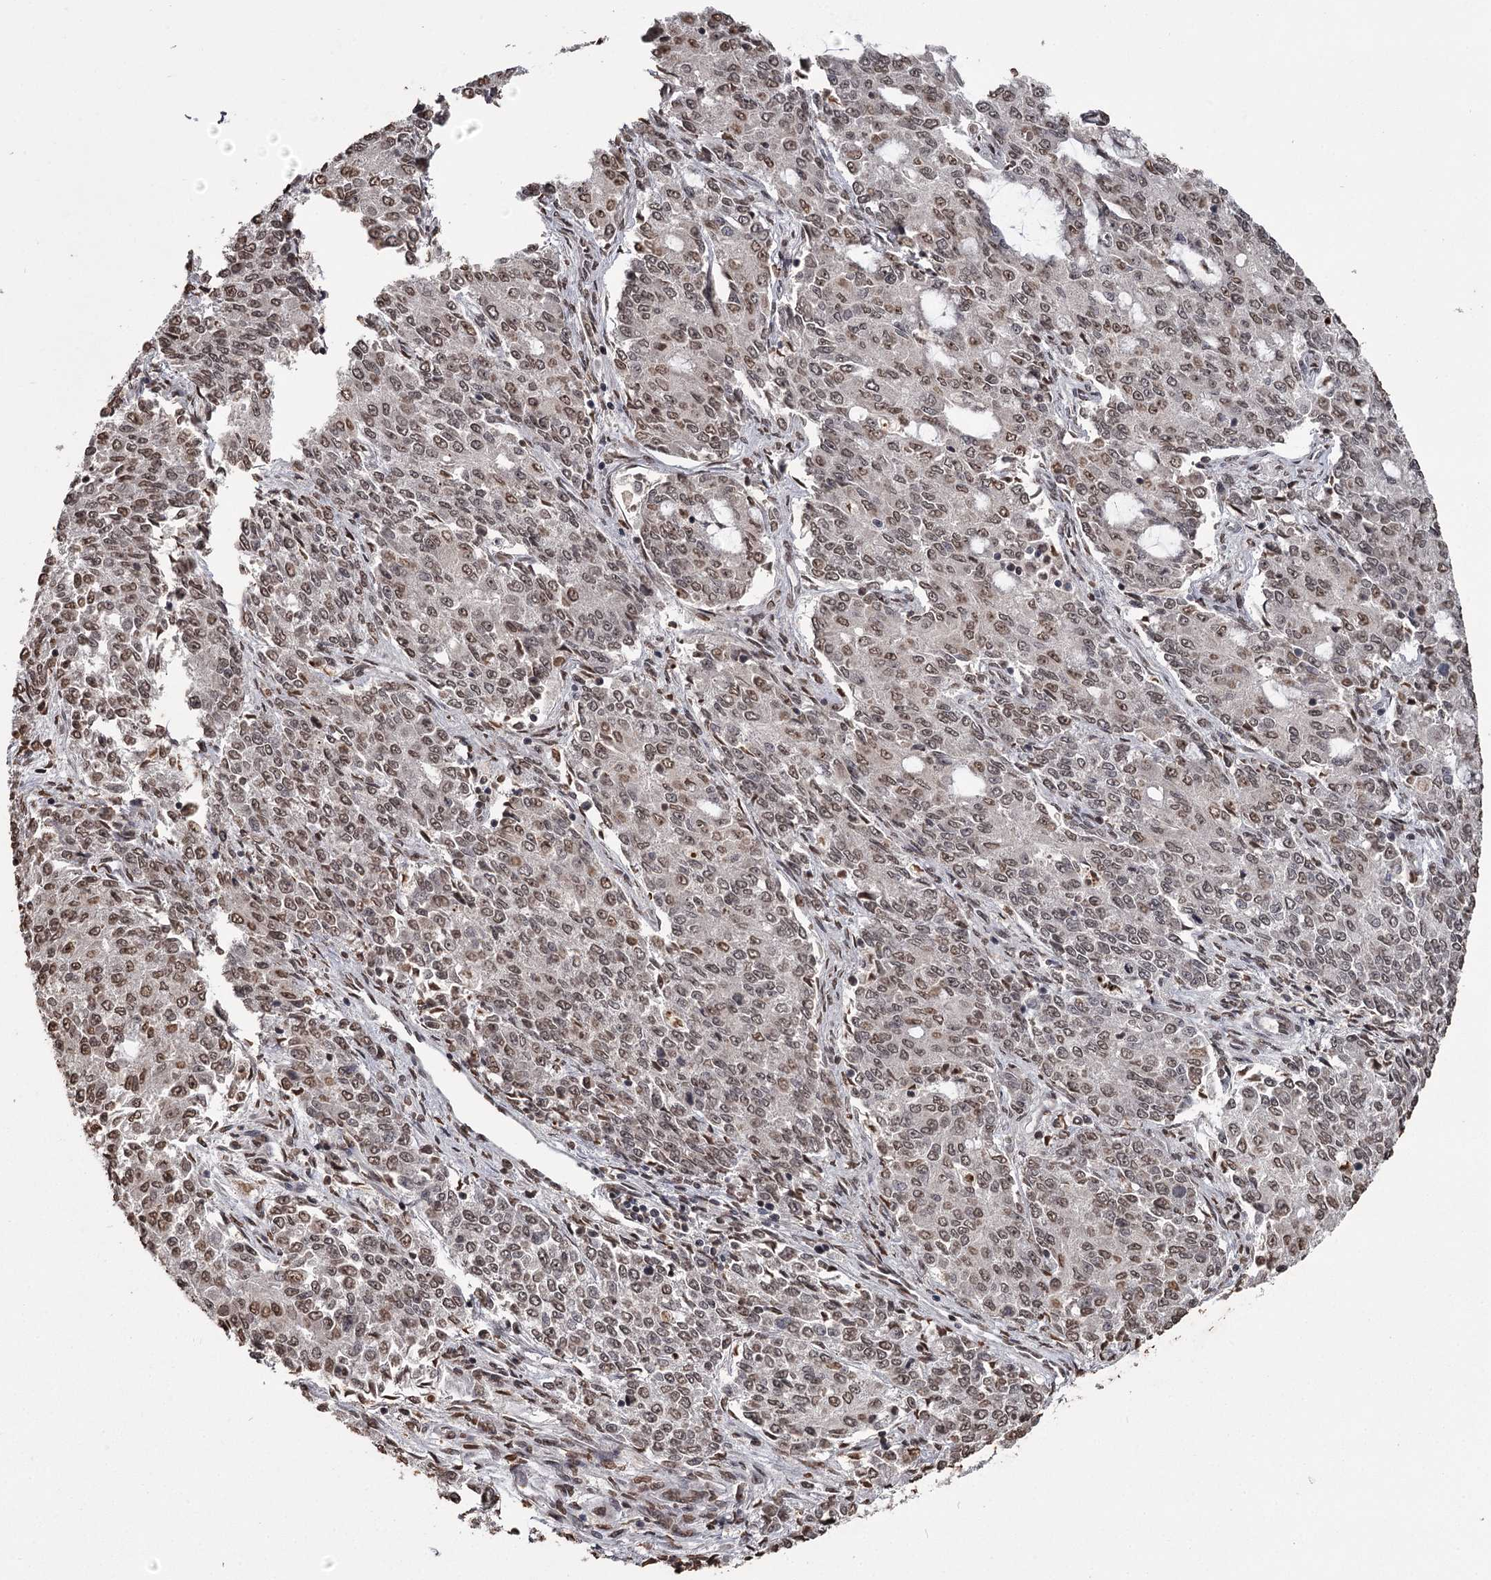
{"staining": {"intensity": "moderate", "quantity": ">75%", "location": "nuclear"}, "tissue": "endometrial cancer", "cell_type": "Tumor cells", "image_type": "cancer", "snomed": [{"axis": "morphology", "description": "Adenocarcinoma, NOS"}, {"axis": "topography", "description": "Endometrium"}], "caption": "This histopathology image displays adenocarcinoma (endometrial) stained with immunohistochemistry to label a protein in brown. The nuclear of tumor cells show moderate positivity for the protein. Nuclei are counter-stained blue.", "gene": "THYN1", "patient": {"sex": "female", "age": 50}}